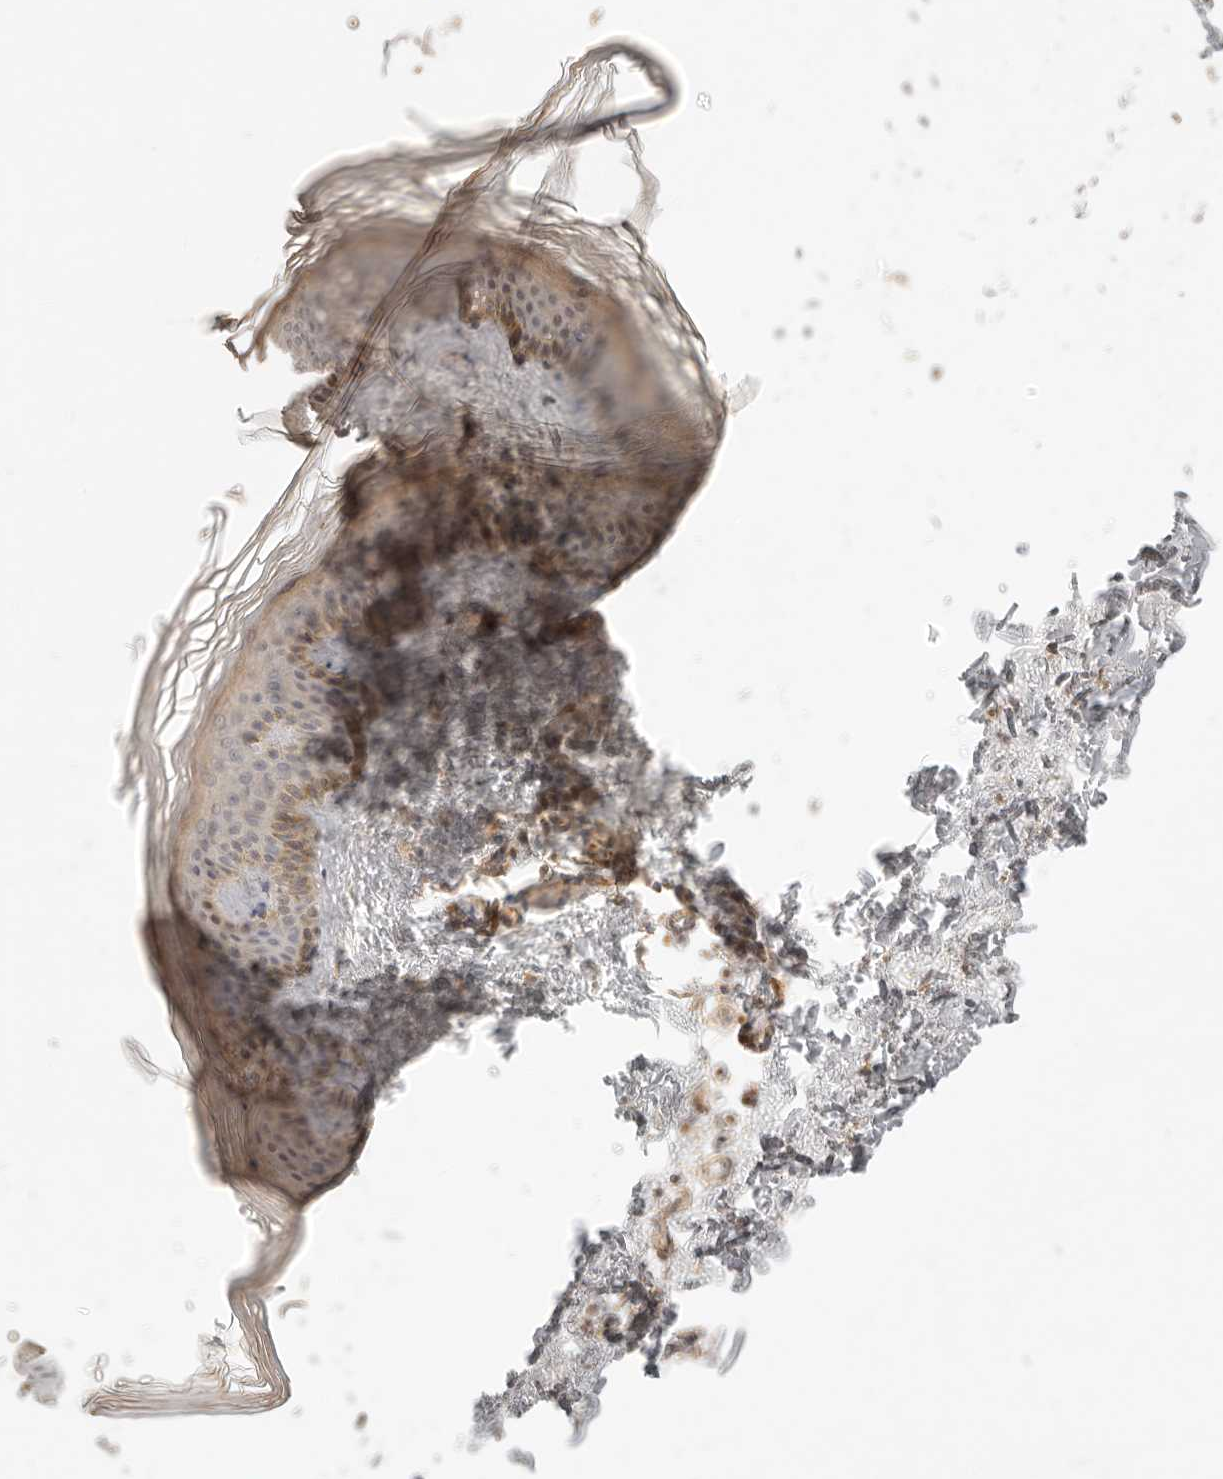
{"staining": {"intensity": "negative", "quantity": "none", "location": "none"}, "tissue": "skin", "cell_type": "Fibroblasts", "image_type": "normal", "snomed": [{"axis": "morphology", "description": "Normal tissue, NOS"}, {"axis": "topography", "description": "Skin"}], "caption": "High magnification brightfield microscopy of normal skin stained with DAB (3,3'-diaminobenzidine) (brown) and counterstained with hematoxylin (blue): fibroblasts show no significant staining.", "gene": "CPLANE2", "patient": {"sex": "female", "age": 27}}